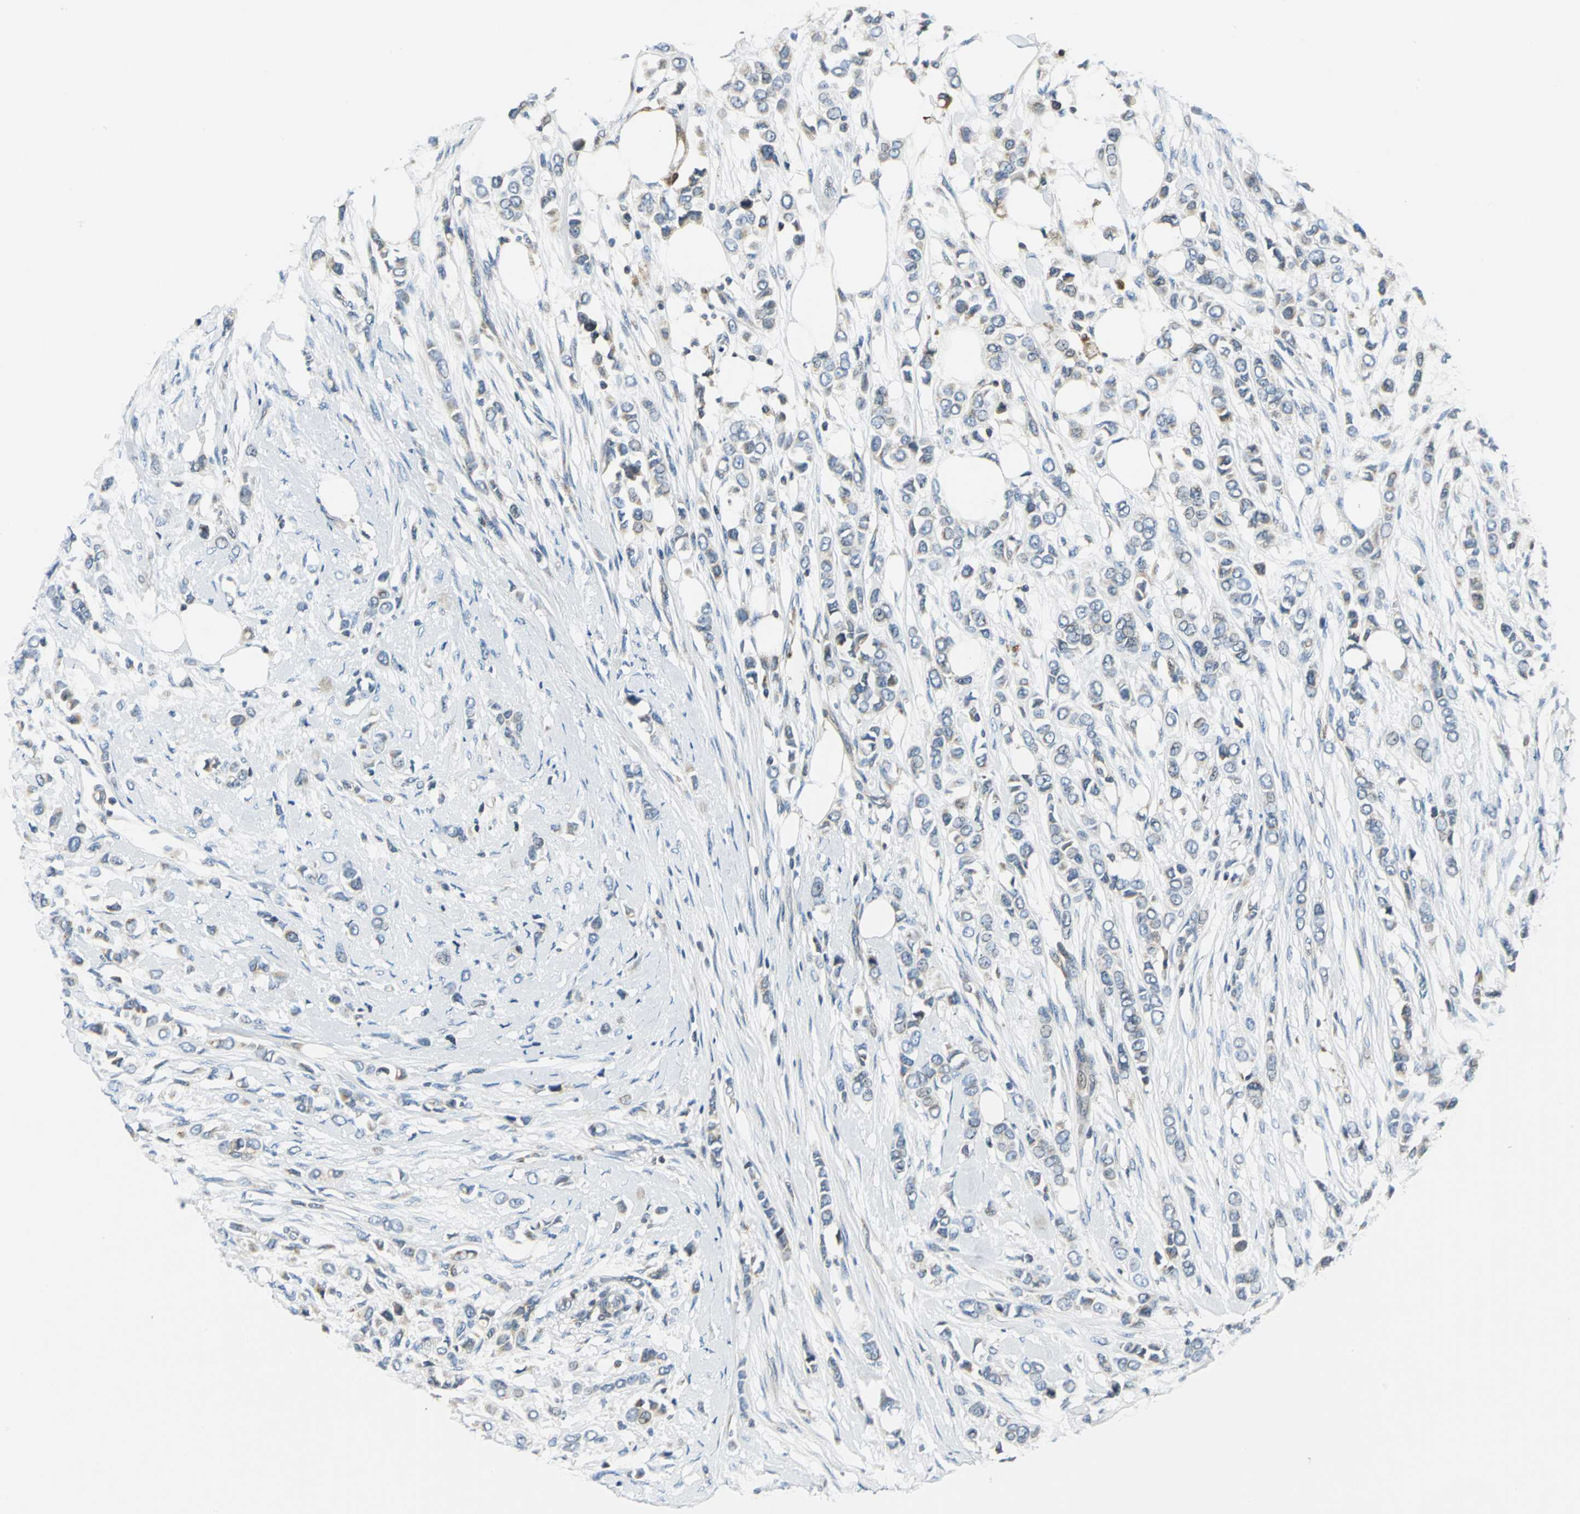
{"staining": {"intensity": "weak", "quantity": "25%-75%", "location": "cytoplasmic/membranous"}, "tissue": "breast cancer", "cell_type": "Tumor cells", "image_type": "cancer", "snomed": [{"axis": "morphology", "description": "Lobular carcinoma"}, {"axis": "topography", "description": "Breast"}], "caption": "Immunohistochemical staining of human lobular carcinoma (breast) reveals low levels of weak cytoplasmic/membranous staining in about 25%-75% of tumor cells.", "gene": "USP40", "patient": {"sex": "female", "age": 51}}